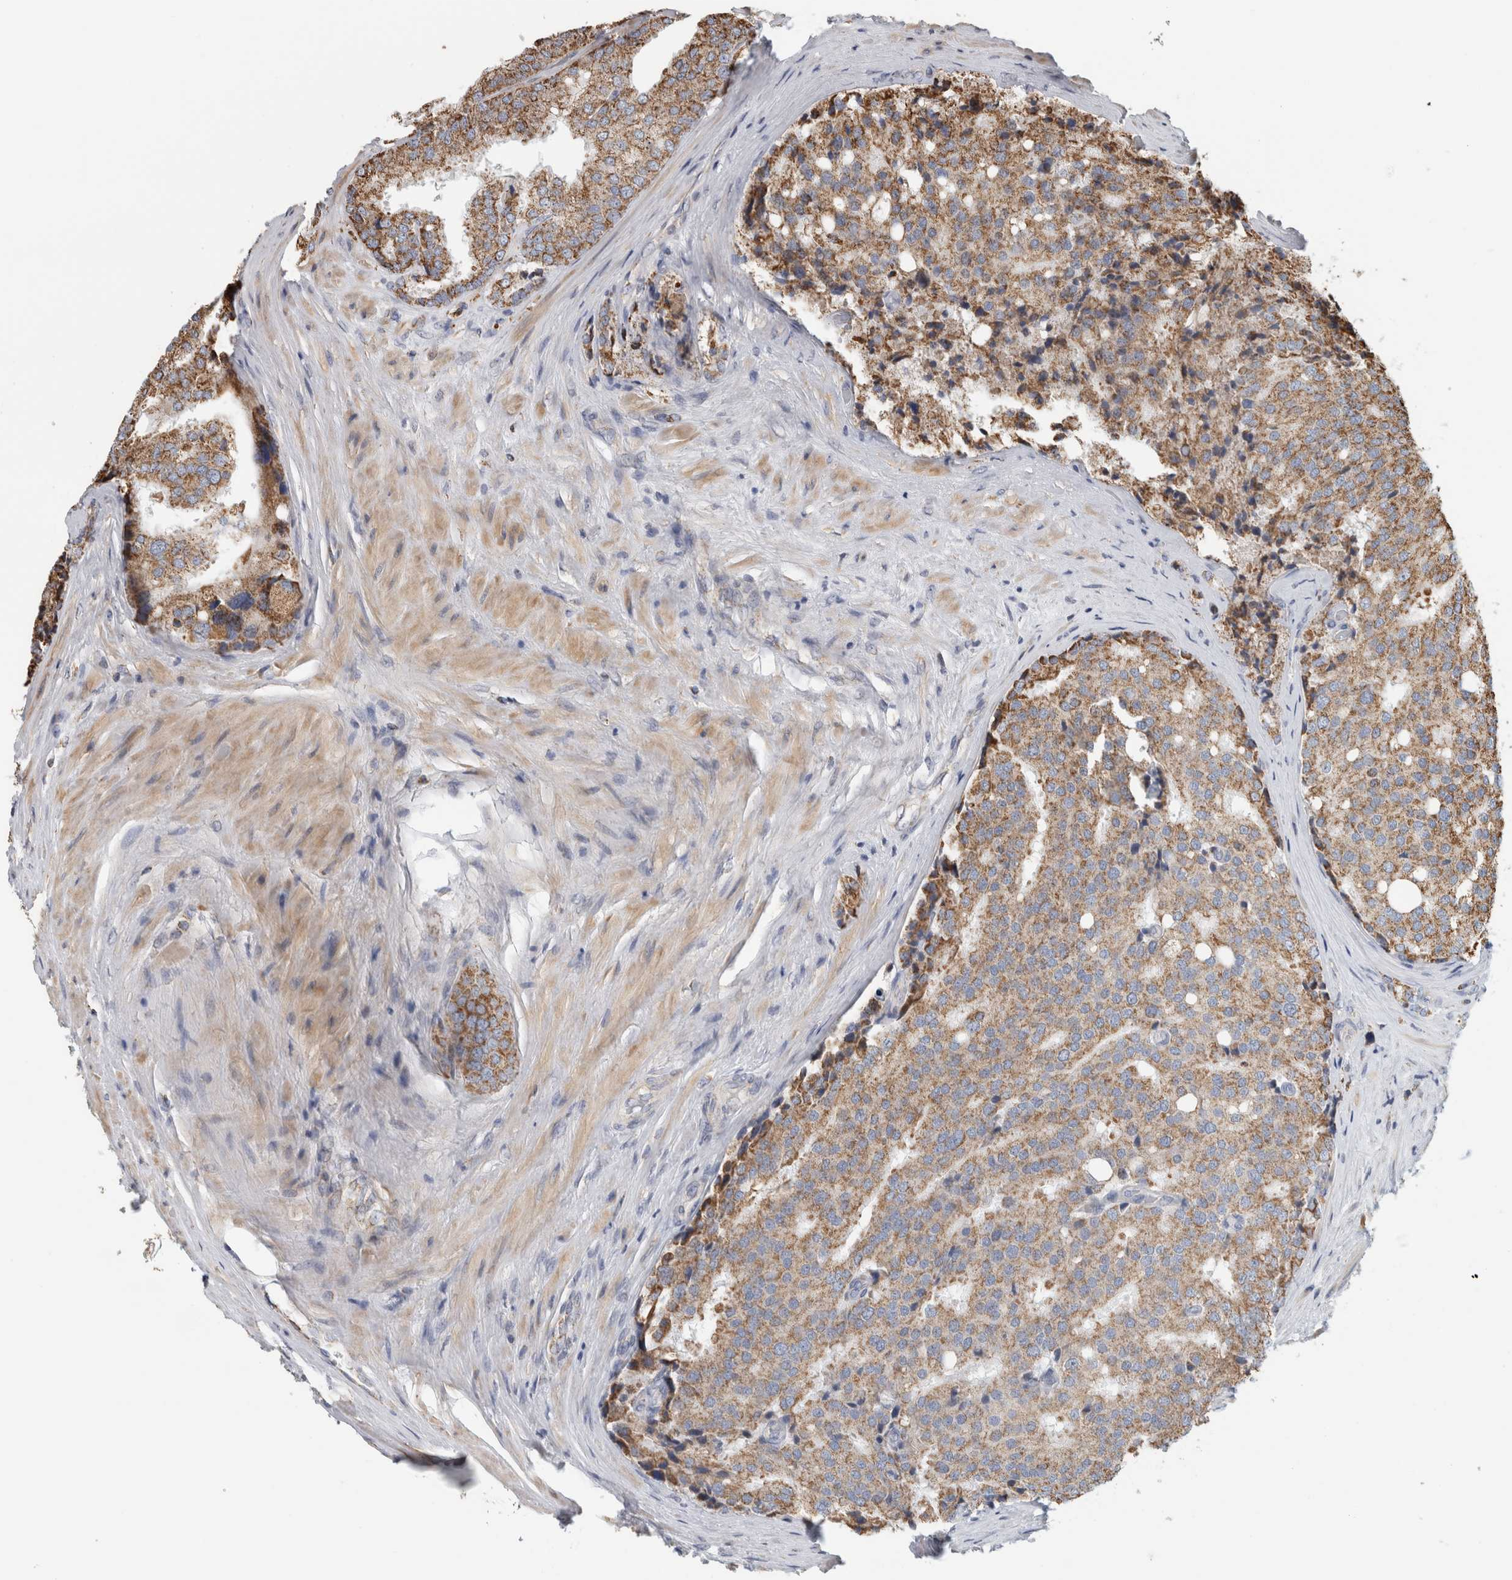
{"staining": {"intensity": "moderate", "quantity": "25%-75%", "location": "cytoplasmic/membranous"}, "tissue": "prostate cancer", "cell_type": "Tumor cells", "image_type": "cancer", "snomed": [{"axis": "morphology", "description": "Adenocarcinoma, High grade"}, {"axis": "topography", "description": "Prostate"}], "caption": "IHC staining of prostate high-grade adenocarcinoma, which displays medium levels of moderate cytoplasmic/membranous expression in about 25%-75% of tumor cells indicating moderate cytoplasmic/membranous protein expression. The staining was performed using DAB (3,3'-diaminobenzidine) (brown) for protein detection and nuclei were counterstained in hematoxylin (blue).", "gene": "ST8SIA1", "patient": {"sex": "male", "age": 50}}